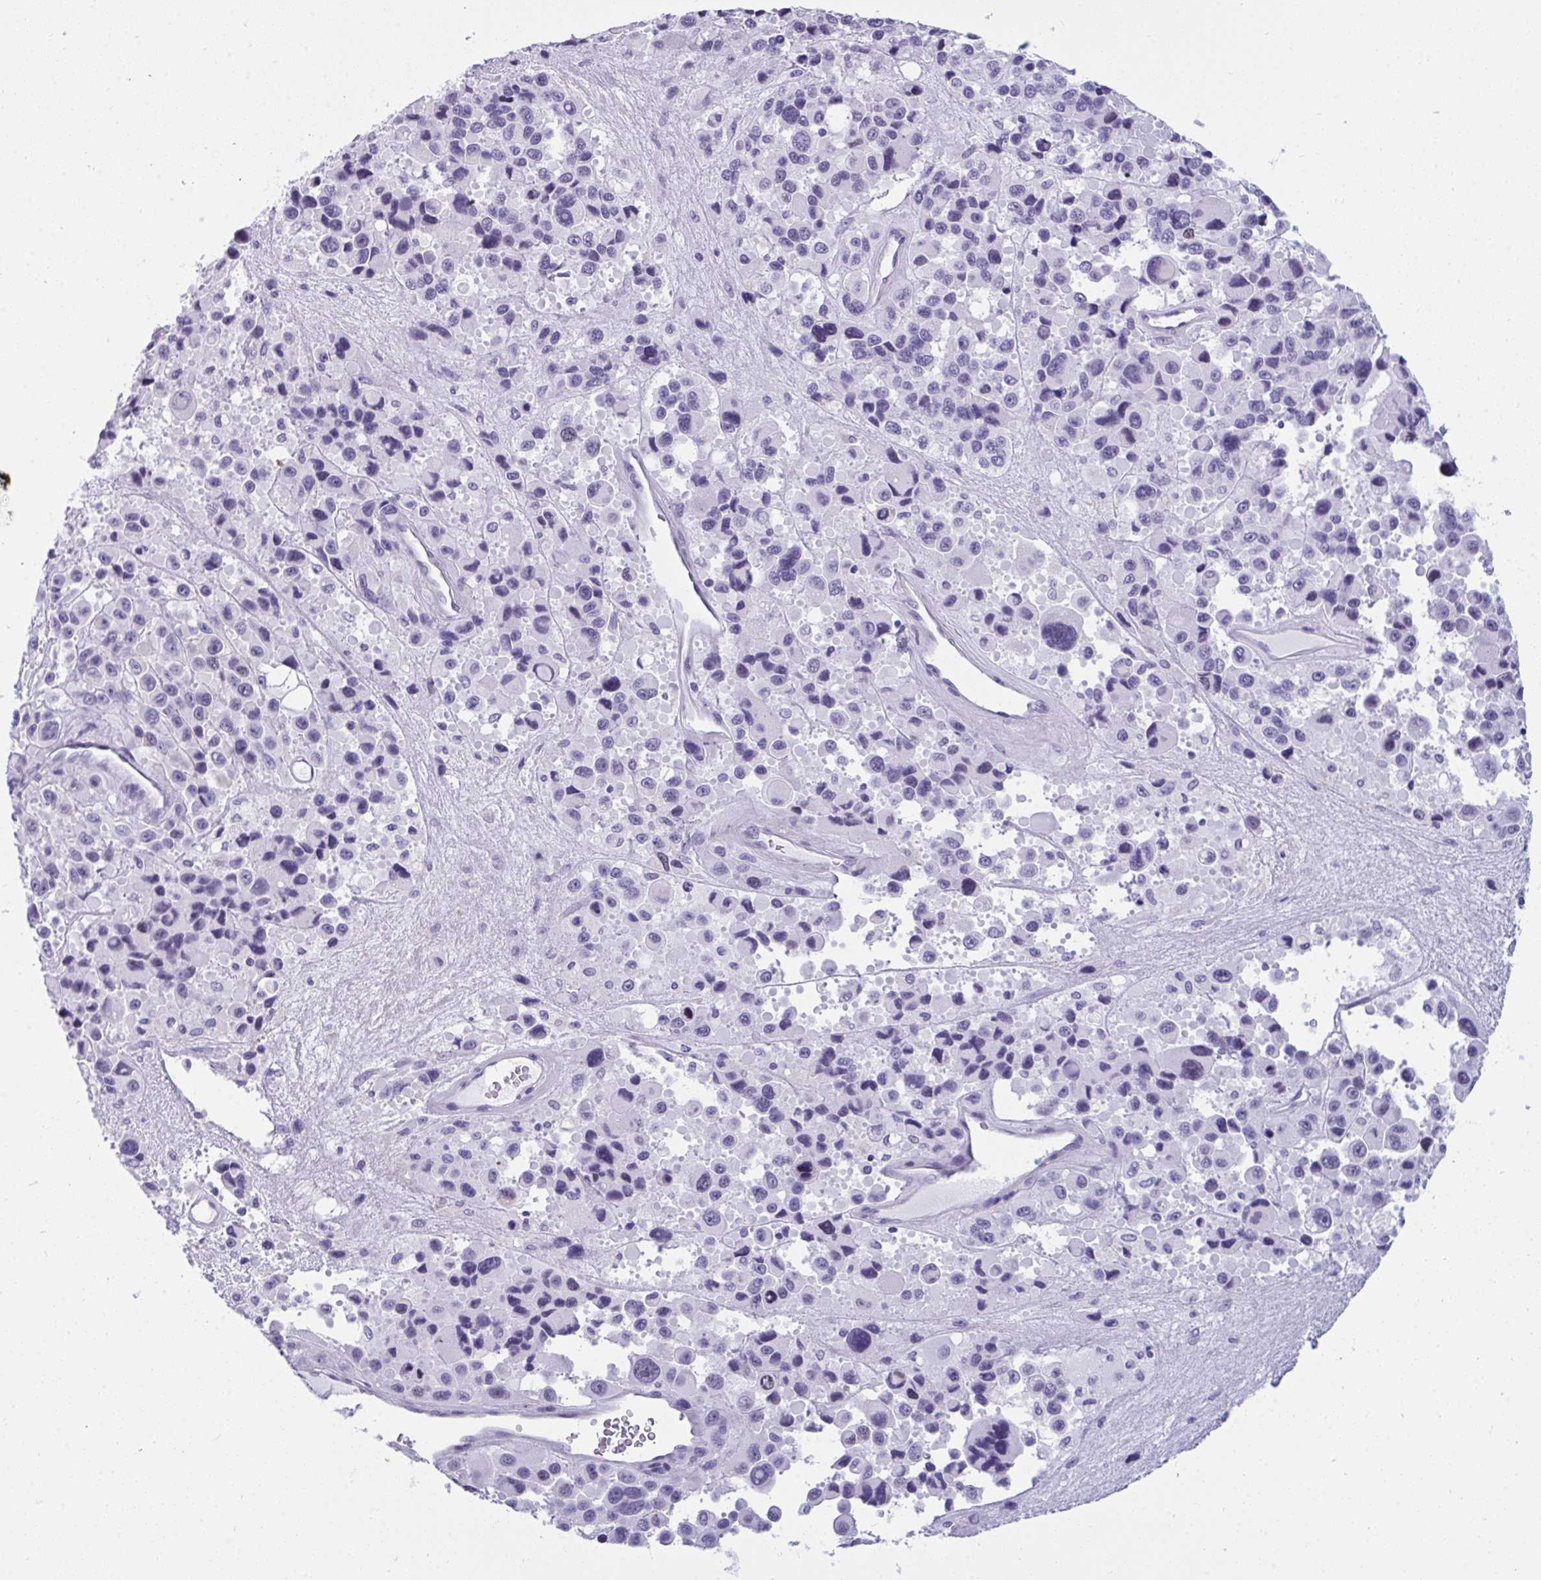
{"staining": {"intensity": "negative", "quantity": "none", "location": "none"}, "tissue": "melanoma", "cell_type": "Tumor cells", "image_type": "cancer", "snomed": [{"axis": "morphology", "description": "Malignant melanoma, Metastatic site"}, {"axis": "topography", "description": "Lymph node"}], "caption": "There is no significant positivity in tumor cells of melanoma.", "gene": "SUZ12", "patient": {"sex": "female", "age": 65}}